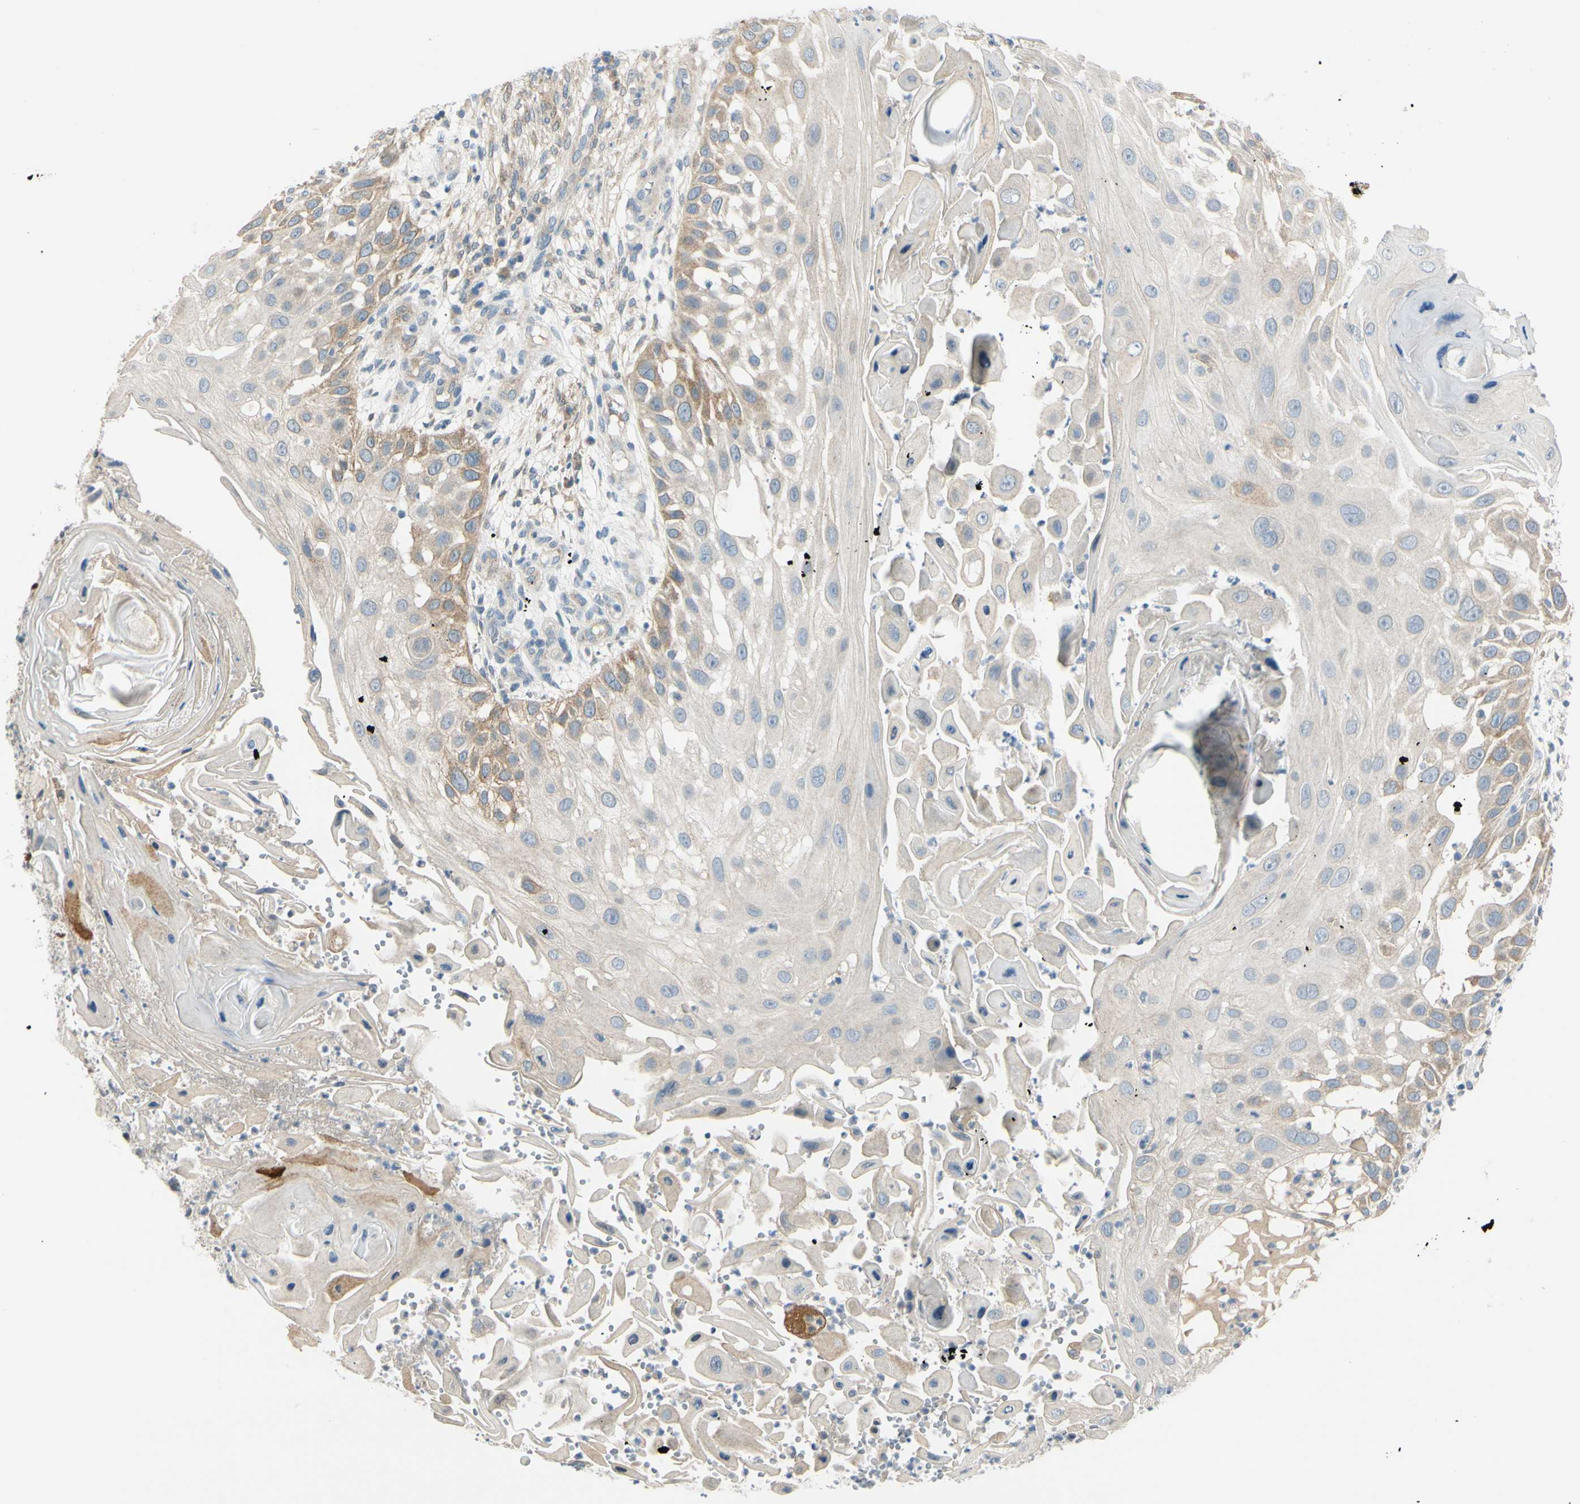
{"staining": {"intensity": "weak", "quantity": ">75%", "location": "cytoplasmic/membranous"}, "tissue": "skin cancer", "cell_type": "Tumor cells", "image_type": "cancer", "snomed": [{"axis": "morphology", "description": "Squamous cell carcinoma, NOS"}, {"axis": "topography", "description": "Skin"}], "caption": "Human skin cancer stained with a brown dye shows weak cytoplasmic/membranous positive positivity in about >75% of tumor cells.", "gene": "FHL2", "patient": {"sex": "female", "age": 44}}